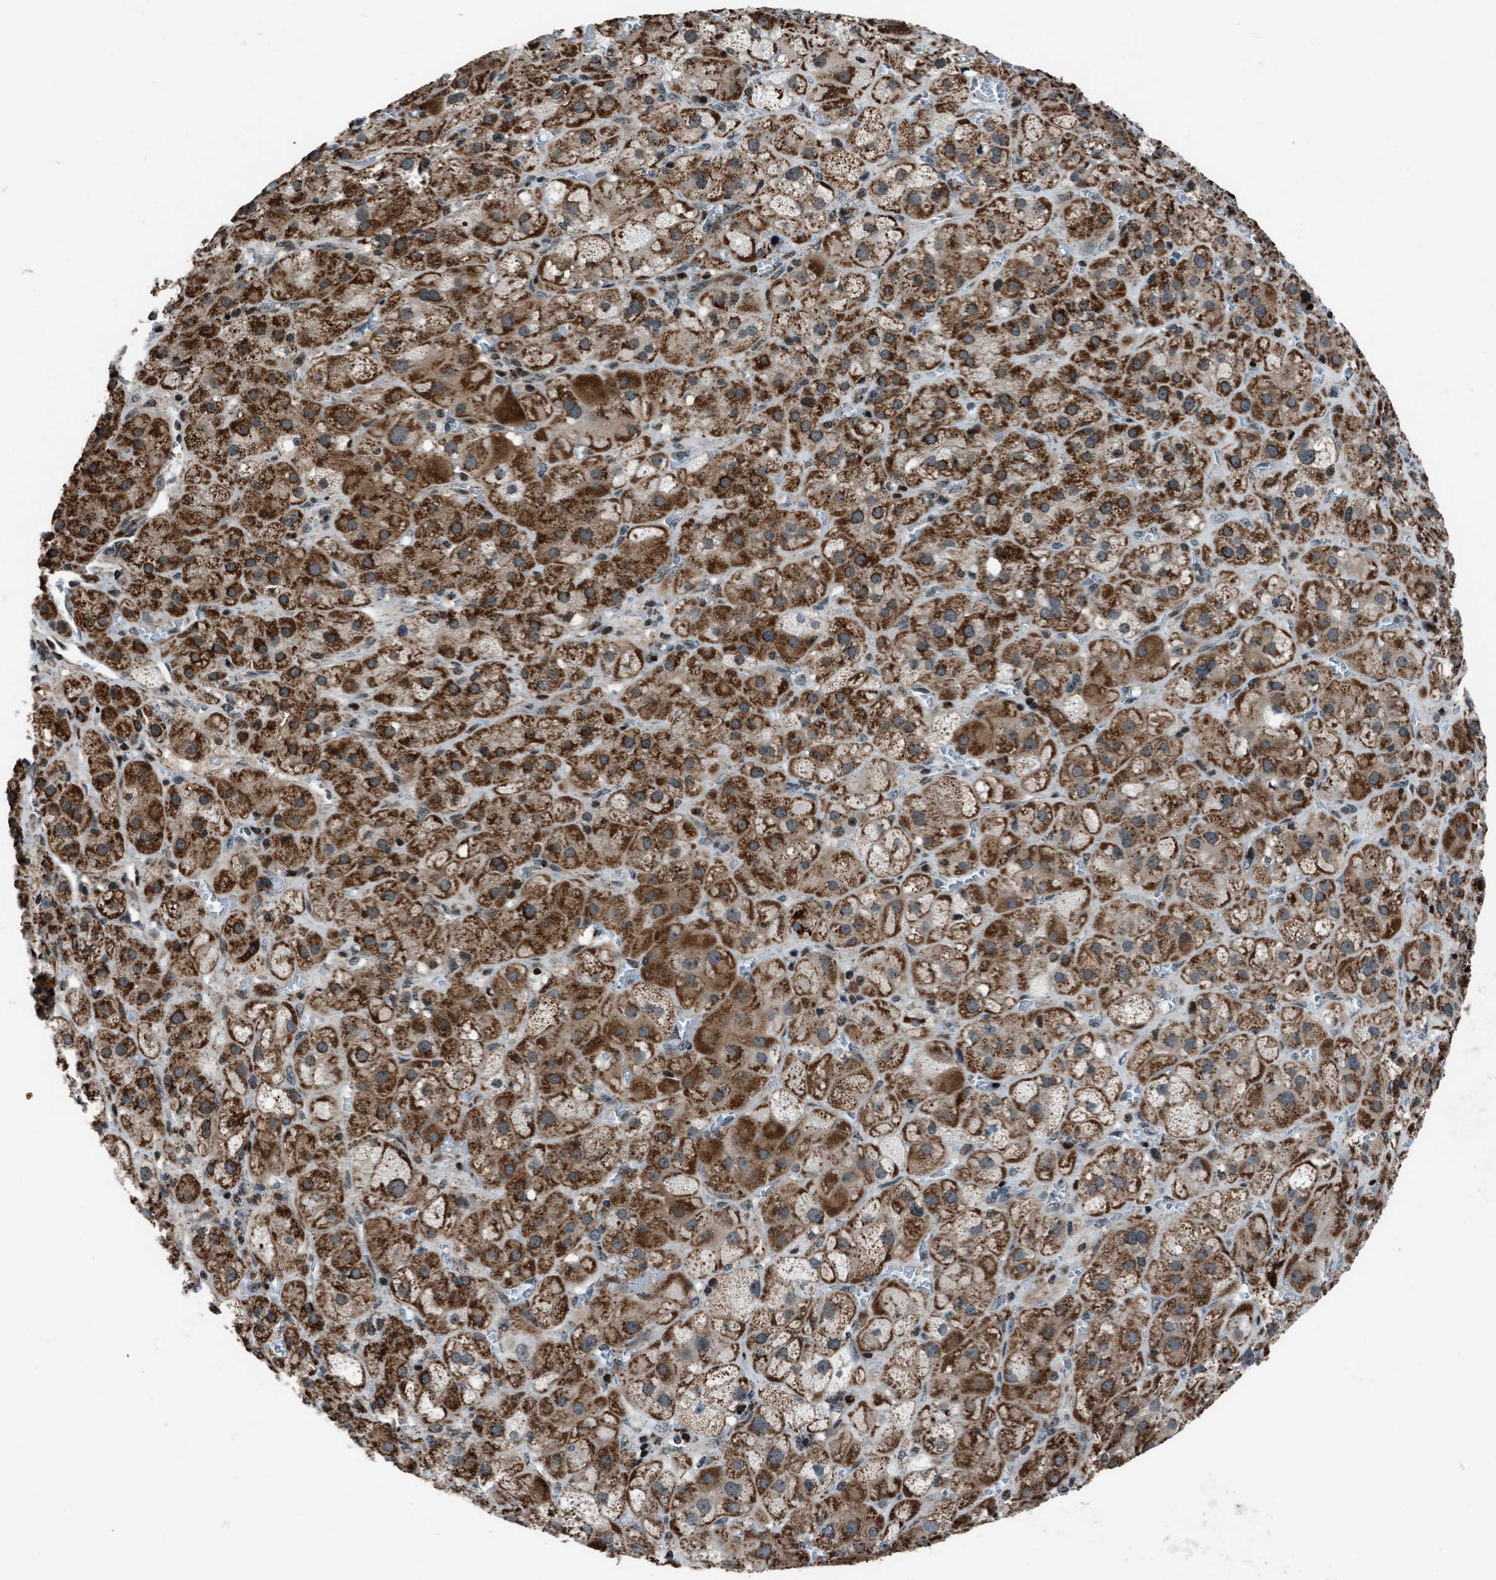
{"staining": {"intensity": "strong", "quantity": ">75%", "location": "cytoplasmic/membranous,nuclear"}, "tissue": "adrenal gland", "cell_type": "Glandular cells", "image_type": "normal", "snomed": [{"axis": "morphology", "description": "Normal tissue, NOS"}, {"axis": "topography", "description": "Adrenal gland"}], "caption": "Immunohistochemistry (IHC) (DAB (3,3'-diaminobenzidine)) staining of unremarkable human adrenal gland displays strong cytoplasmic/membranous,nuclear protein expression in about >75% of glandular cells. The staining was performed using DAB, with brown indicating positive protein expression. Nuclei are stained blue with hematoxylin.", "gene": "MORC3", "patient": {"sex": "female", "age": 47}}